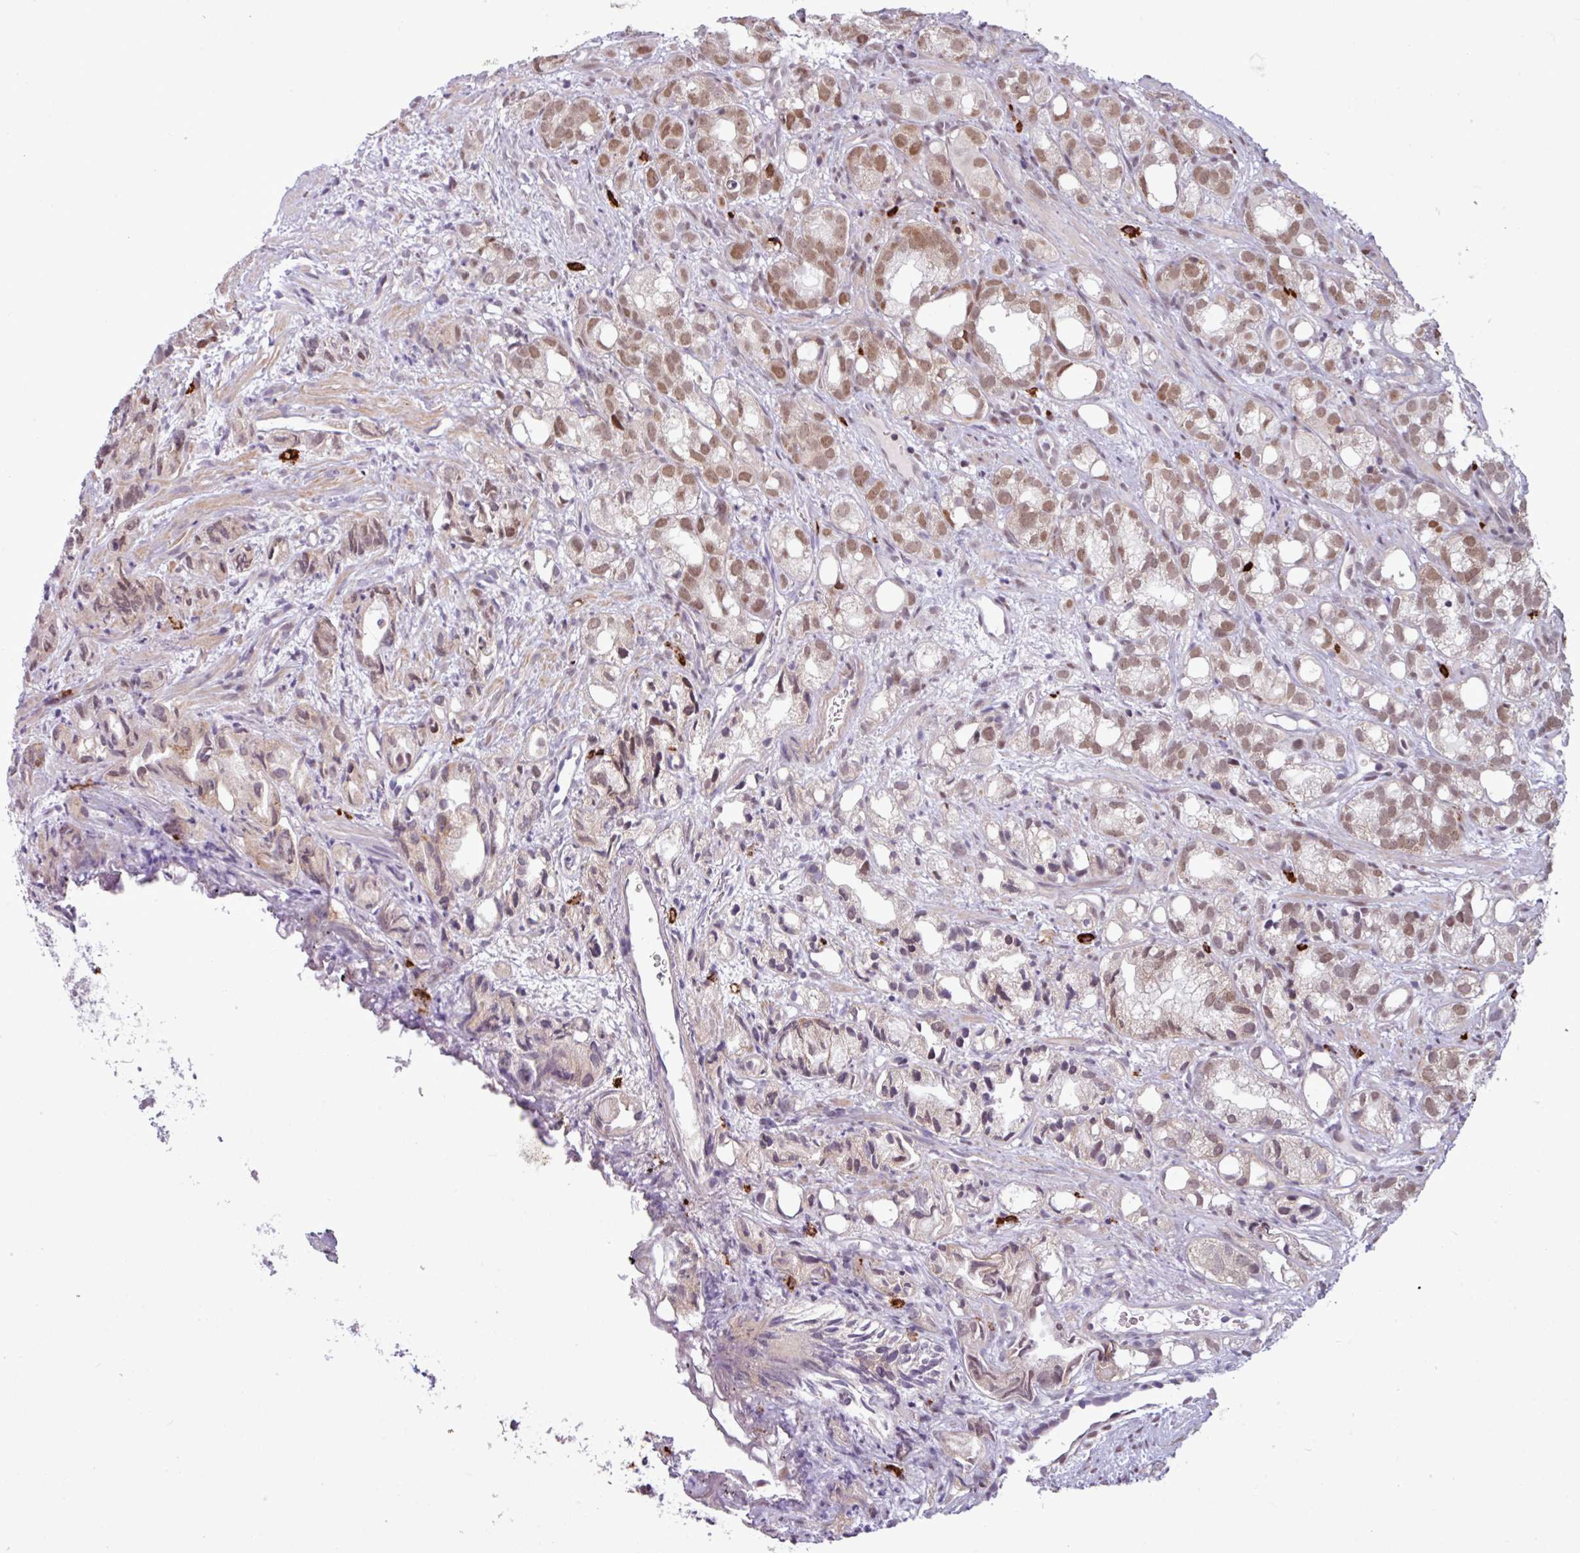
{"staining": {"intensity": "moderate", "quantity": ">75%", "location": "nuclear"}, "tissue": "prostate cancer", "cell_type": "Tumor cells", "image_type": "cancer", "snomed": [{"axis": "morphology", "description": "Adenocarcinoma, High grade"}, {"axis": "topography", "description": "Prostate"}], "caption": "Prostate cancer (high-grade adenocarcinoma) stained for a protein (brown) demonstrates moderate nuclear positive staining in approximately >75% of tumor cells.", "gene": "NOTCH2", "patient": {"sex": "male", "age": 82}}